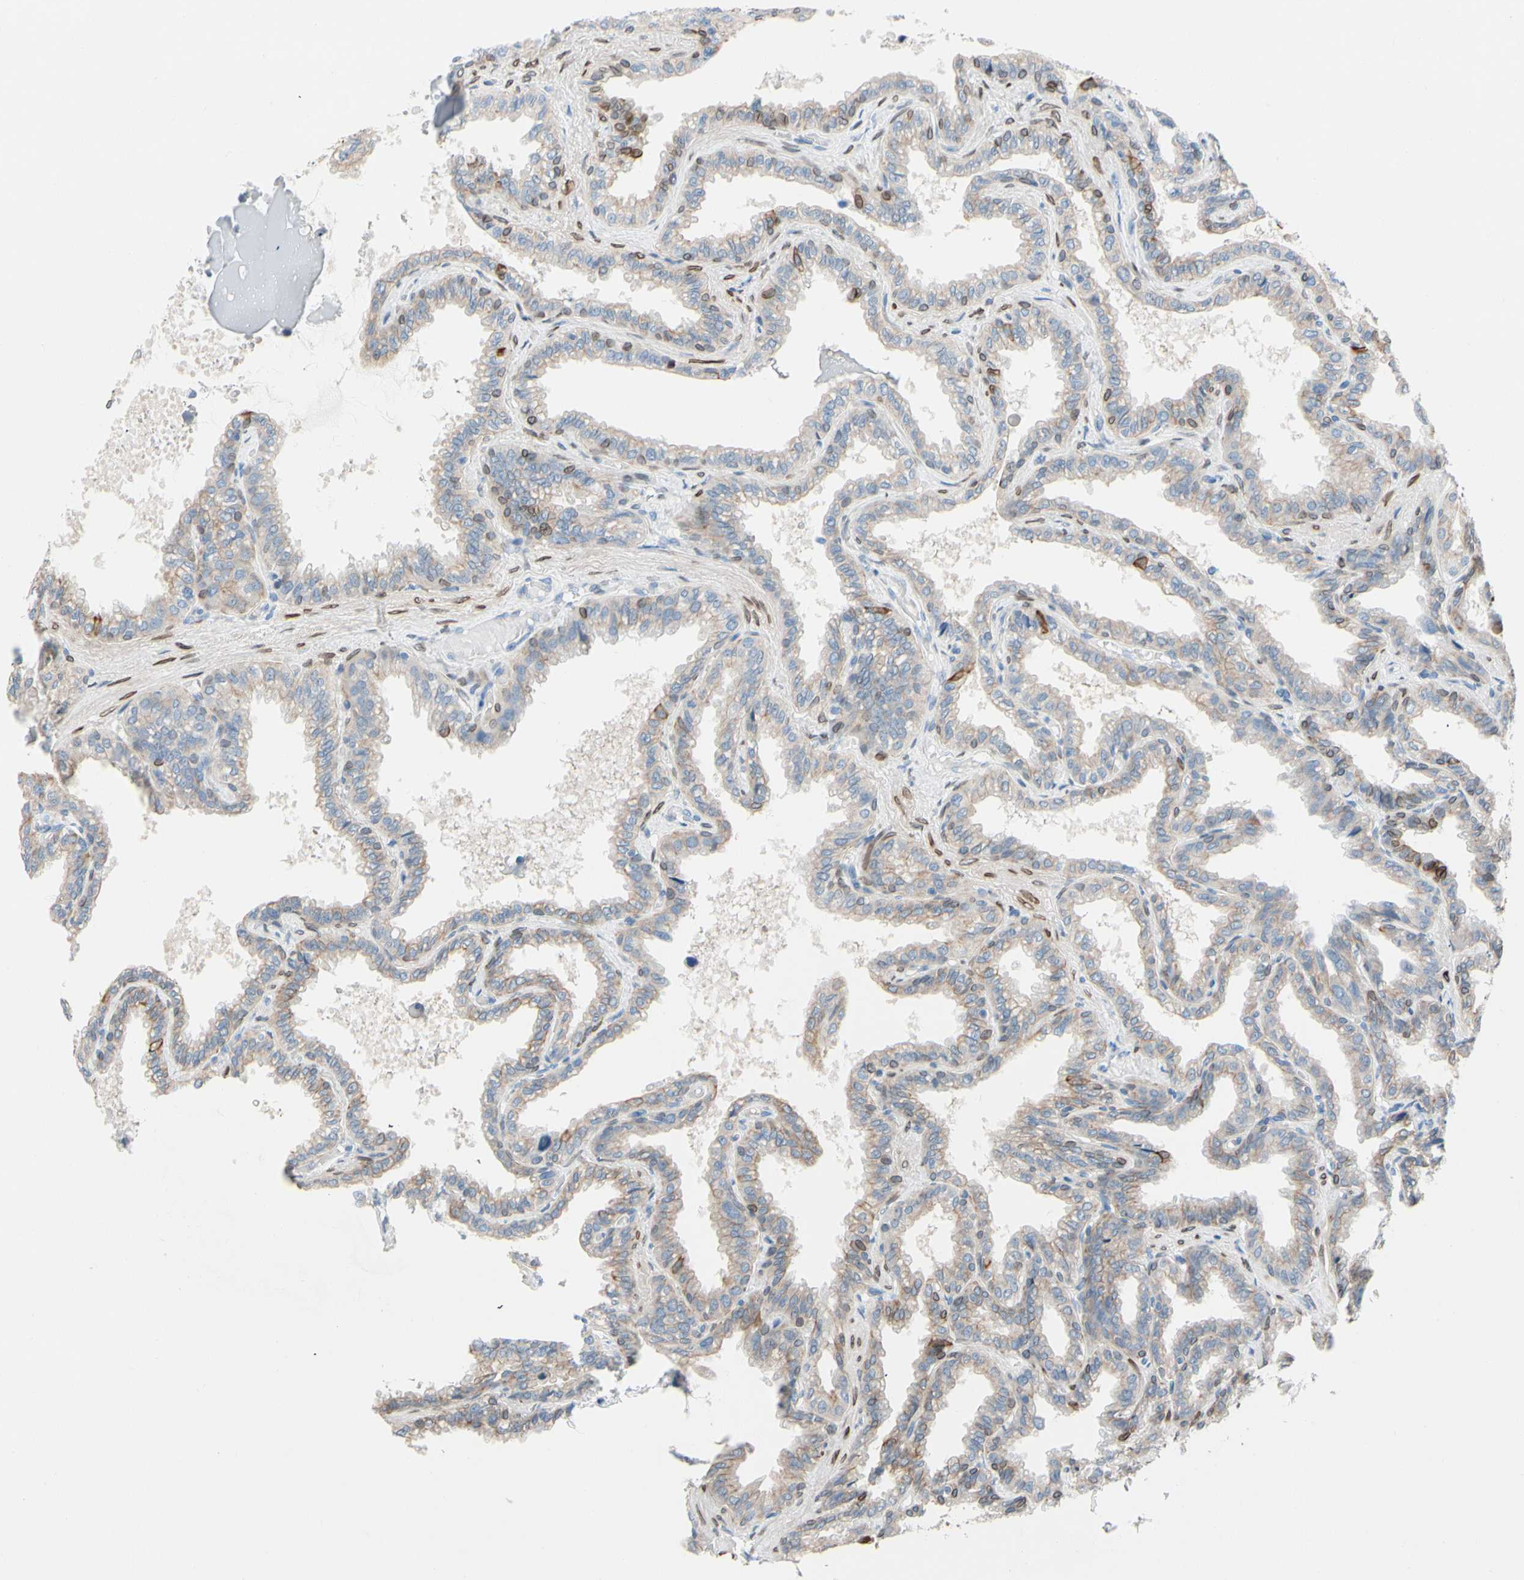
{"staining": {"intensity": "strong", "quantity": "<25%", "location": "cytoplasmic/membranous,nuclear"}, "tissue": "seminal vesicle", "cell_type": "Glandular cells", "image_type": "normal", "snomed": [{"axis": "morphology", "description": "Normal tissue, NOS"}, {"axis": "topography", "description": "Seminal veicle"}], "caption": "IHC histopathology image of unremarkable seminal vesicle stained for a protein (brown), which demonstrates medium levels of strong cytoplasmic/membranous,nuclear staining in approximately <25% of glandular cells.", "gene": "ZNF132", "patient": {"sex": "male", "age": 46}}